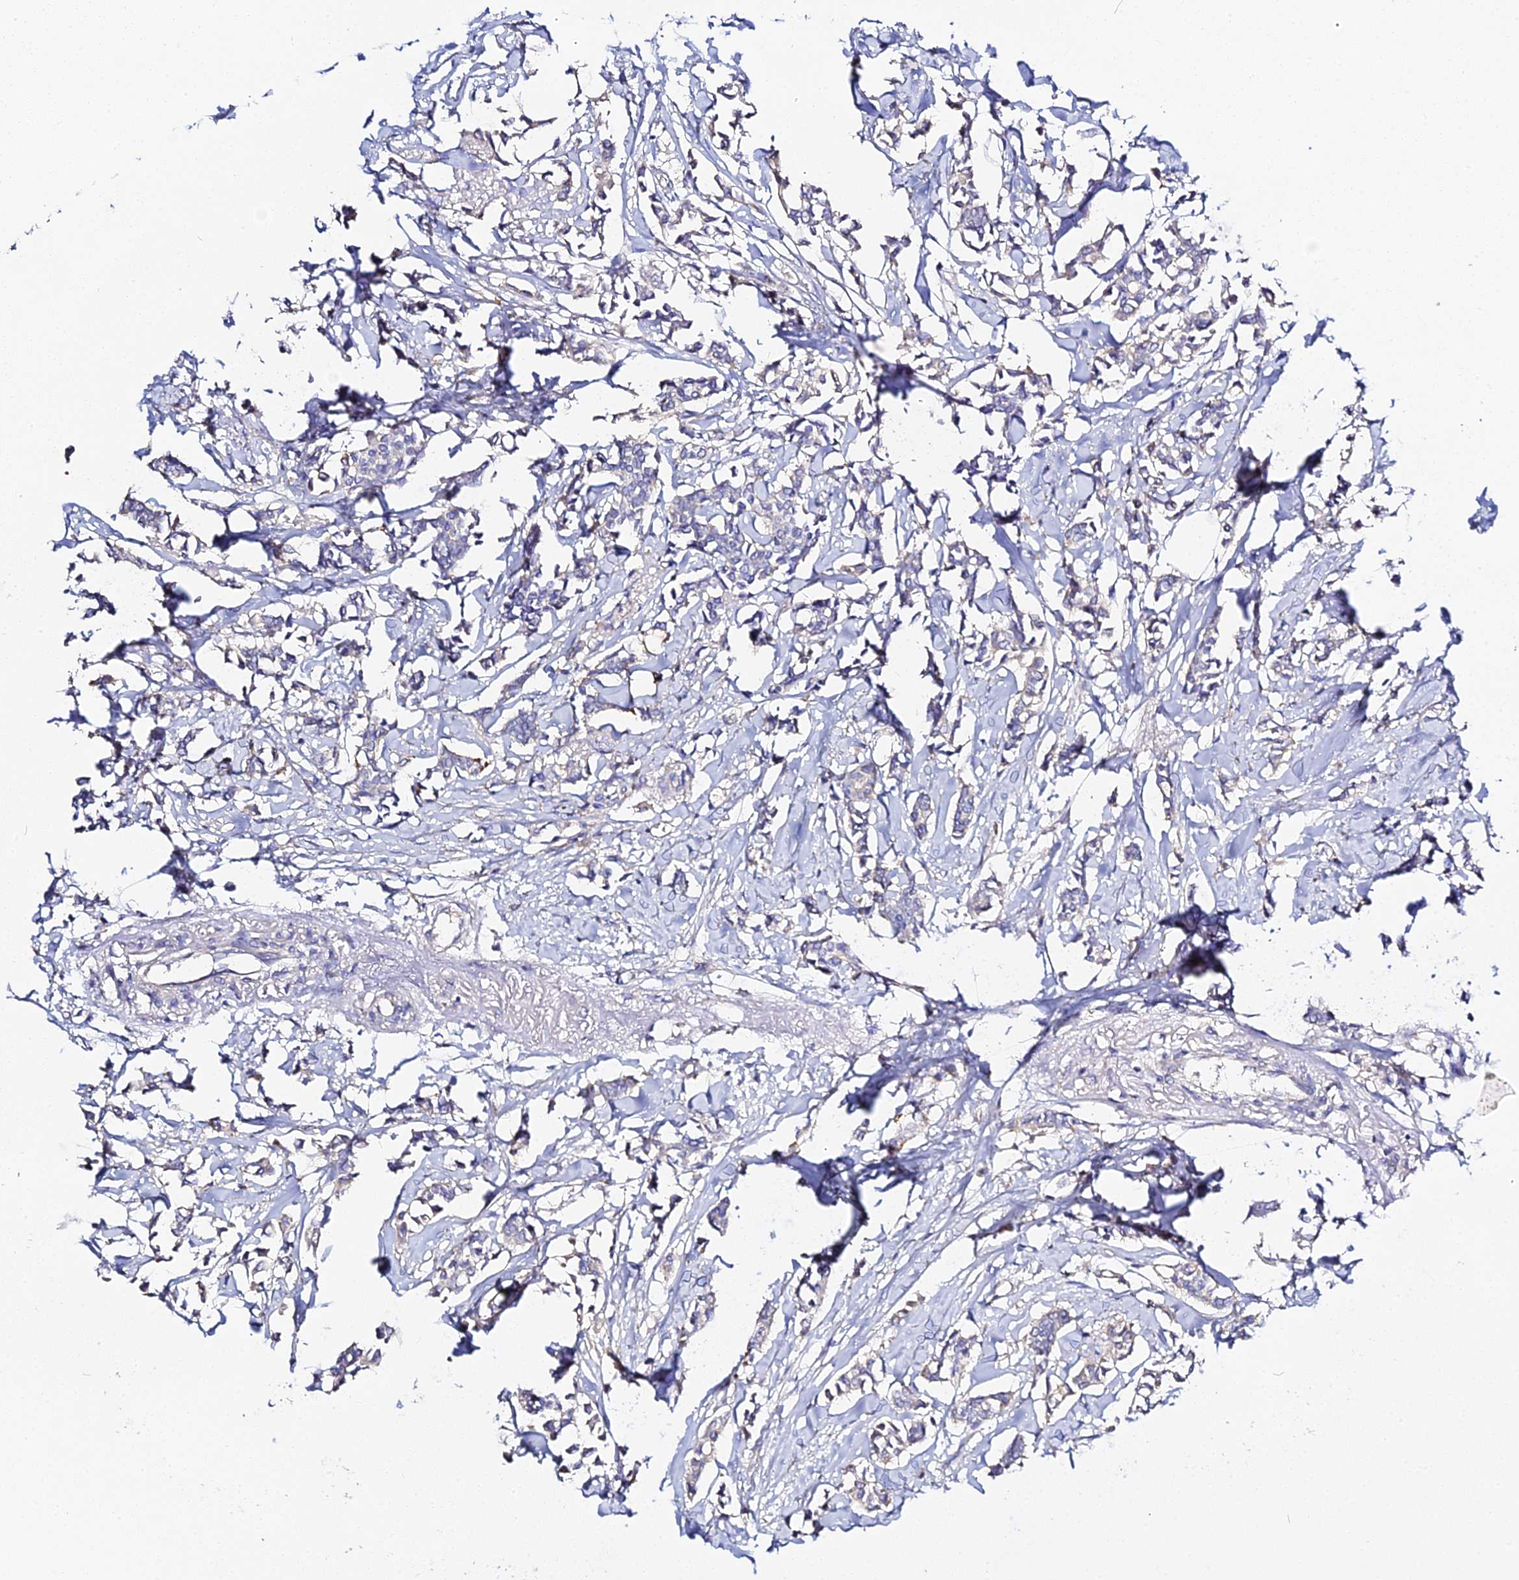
{"staining": {"intensity": "negative", "quantity": "none", "location": "none"}, "tissue": "breast cancer", "cell_type": "Tumor cells", "image_type": "cancer", "snomed": [{"axis": "morphology", "description": "Duct carcinoma"}, {"axis": "topography", "description": "Breast"}], "caption": "Immunohistochemistry (IHC) of breast cancer shows no expression in tumor cells.", "gene": "SCX", "patient": {"sex": "female", "age": 41}}